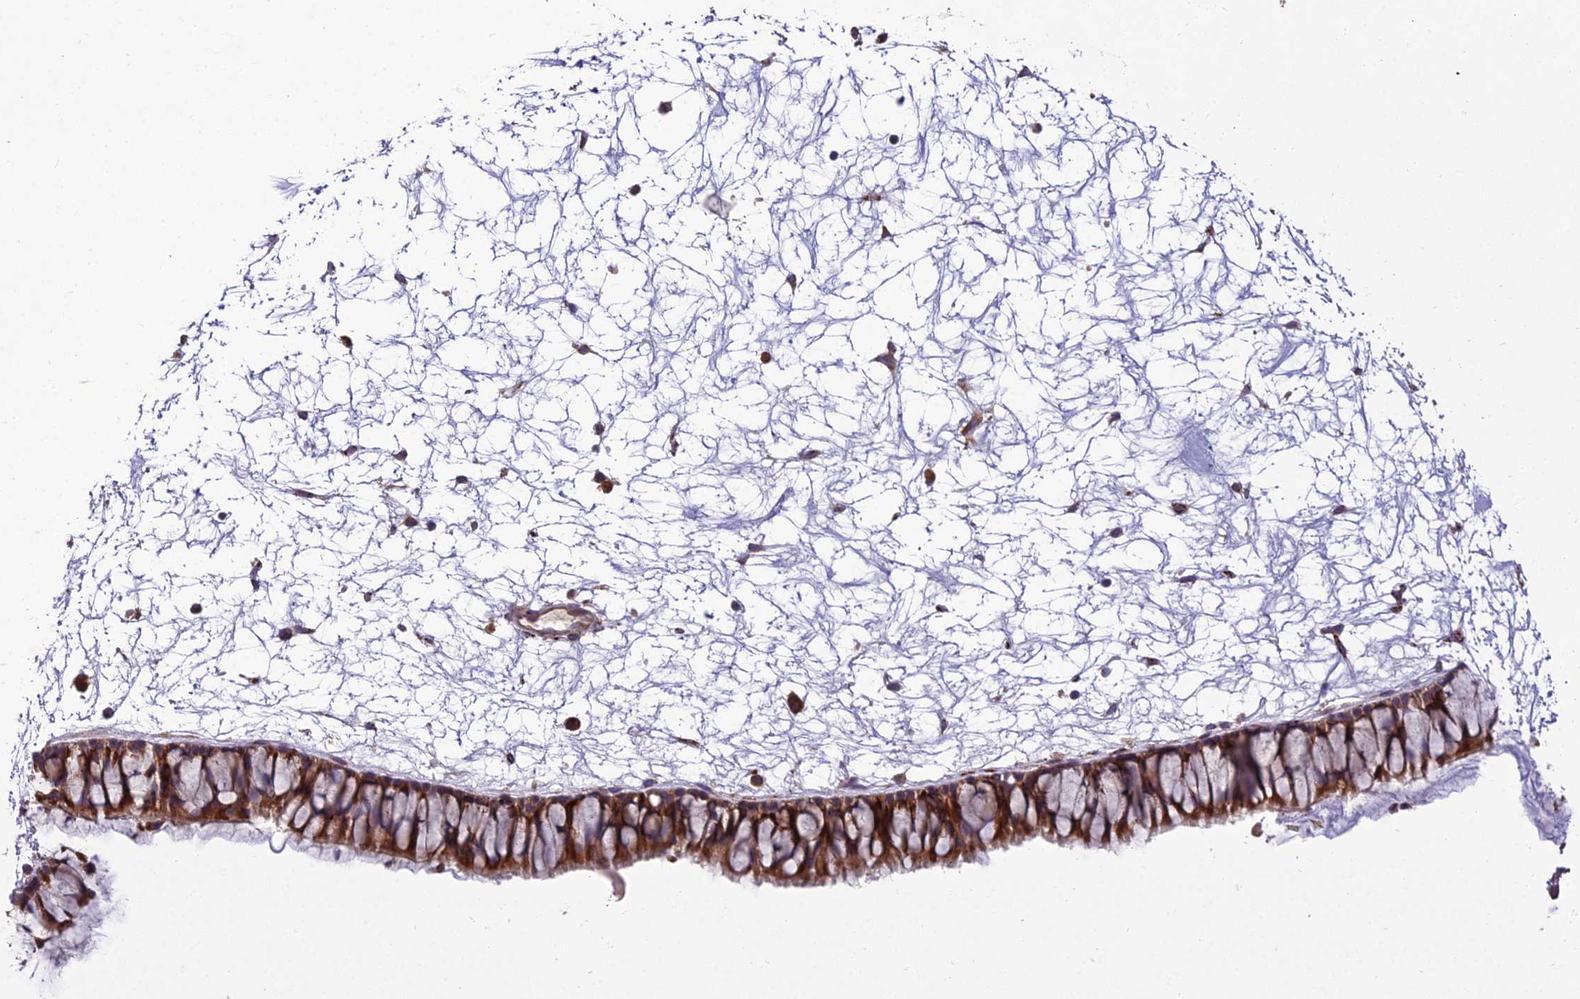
{"staining": {"intensity": "moderate", "quantity": "25%-75%", "location": "cytoplasmic/membranous"}, "tissue": "nasopharynx", "cell_type": "Respiratory epithelial cells", "image_type": "normal", "snomed": [{"axis": "morphology", "description": "Normal tissue, NOS"}, {"axis": "topography", "description": "Nasopharynx"}], "caption": "A high-resolution photomicrograph shows immunohistochemistry staining of unremarkable nasopharynx, which shows moderate cytoplasmic/membranous staining in about 25%-75% of respiratory epithelial cells.", "gene": "CENPL", "patient": {"sex": "male", "age": 64}}